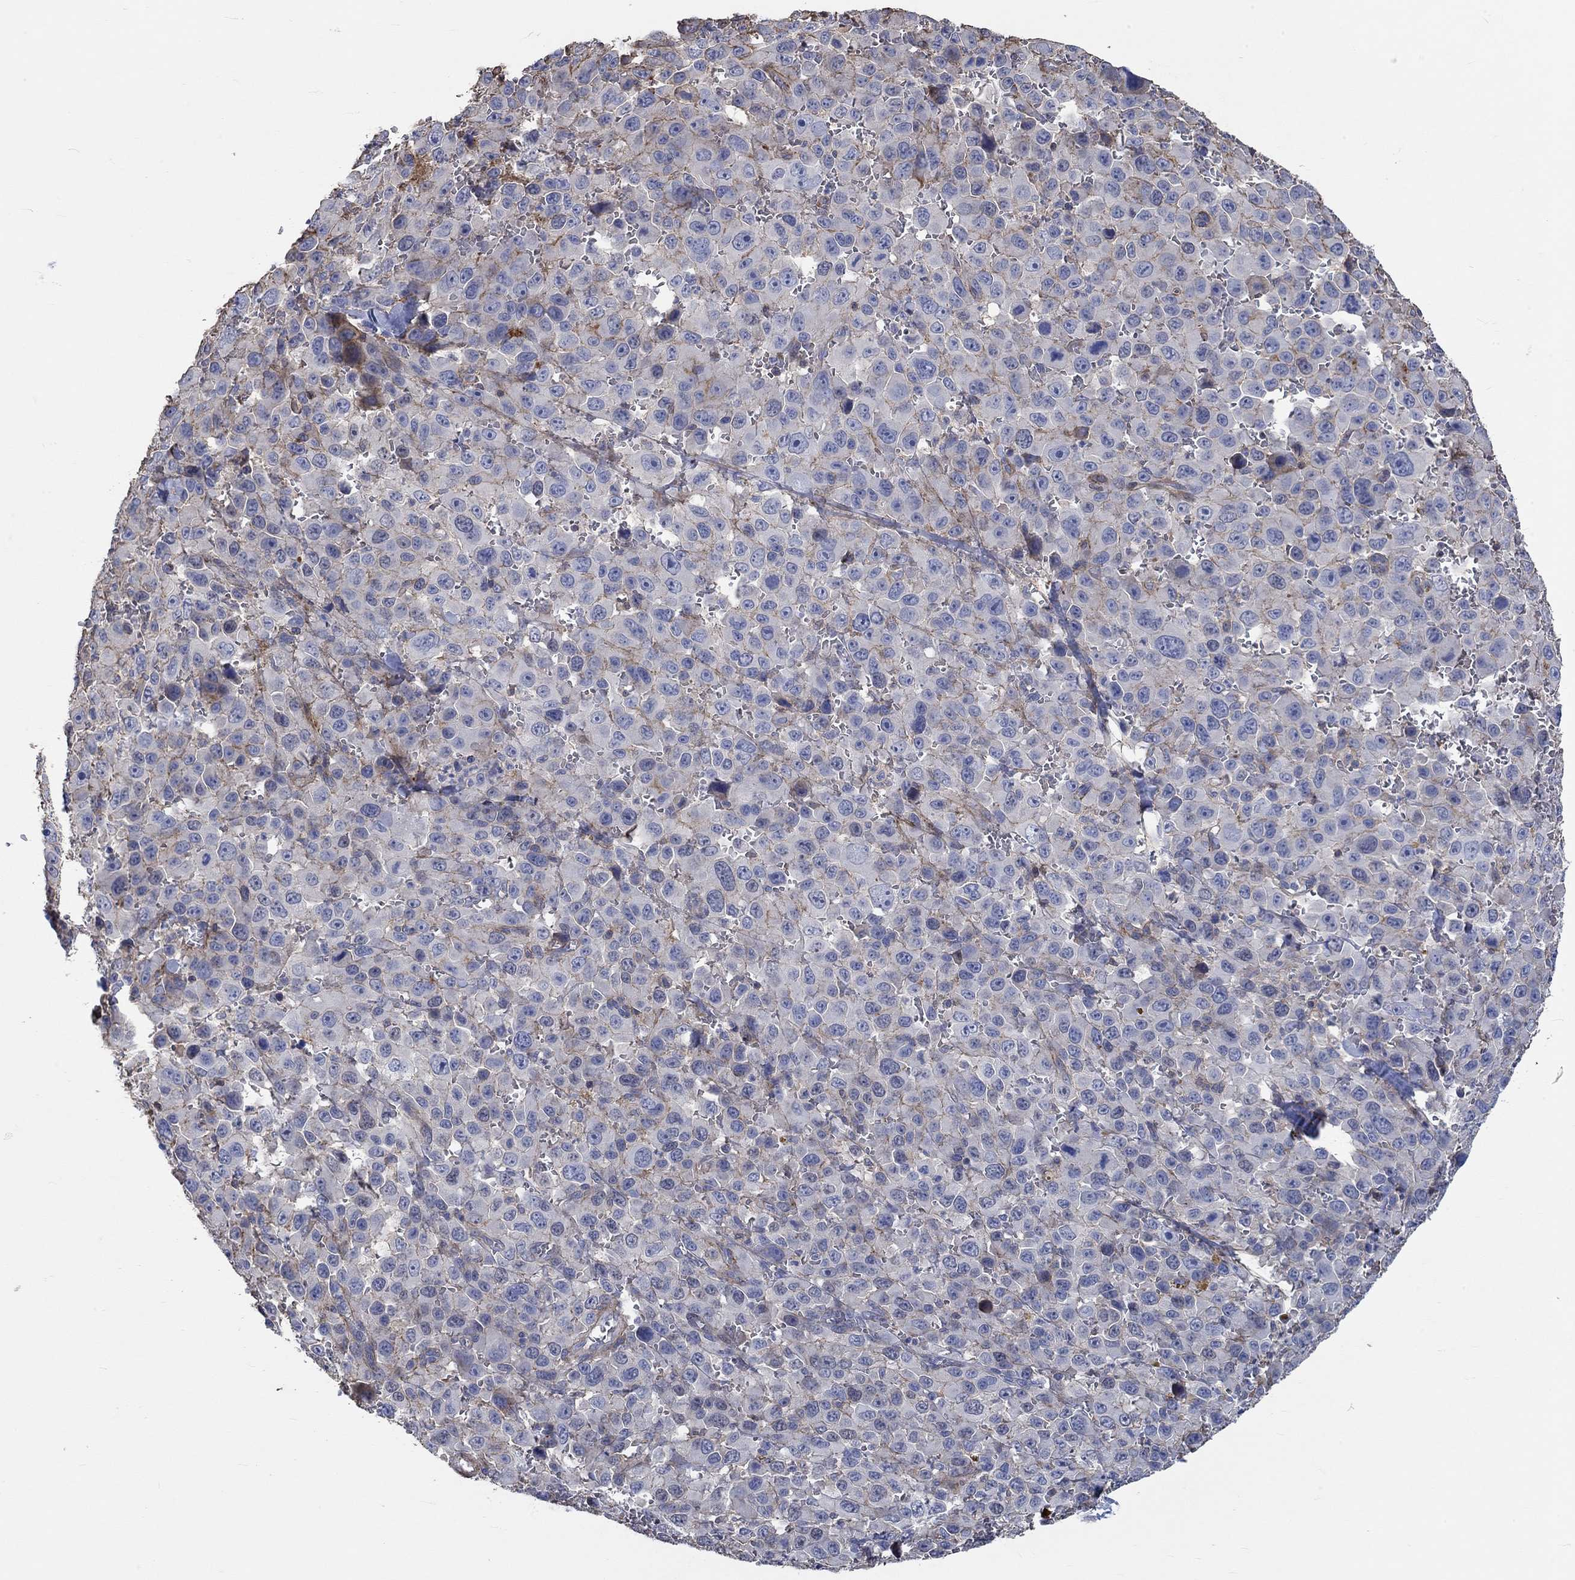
{"staining": {"intensity": "moderate", "quantity": "25%-75%", "location": "cytoplasmic/membranous"}, "tissue": "melanoma", "cell_type": "Tumor cells", "image_type": "cancer", "snomed": [{"axis": "morphology", "description": "Malignant melanoma, NOS"}, {"axis": "topography", "description": "Skin"}], "caption": "Moderate cytoplasmic/membranous positivity for a protein is seen in about 25%-75% of tumor cells of melanoma using immunohistochemistry.", "gene": "TNFAIP8L3", "patient": {"sex": "female", "age": 91}}